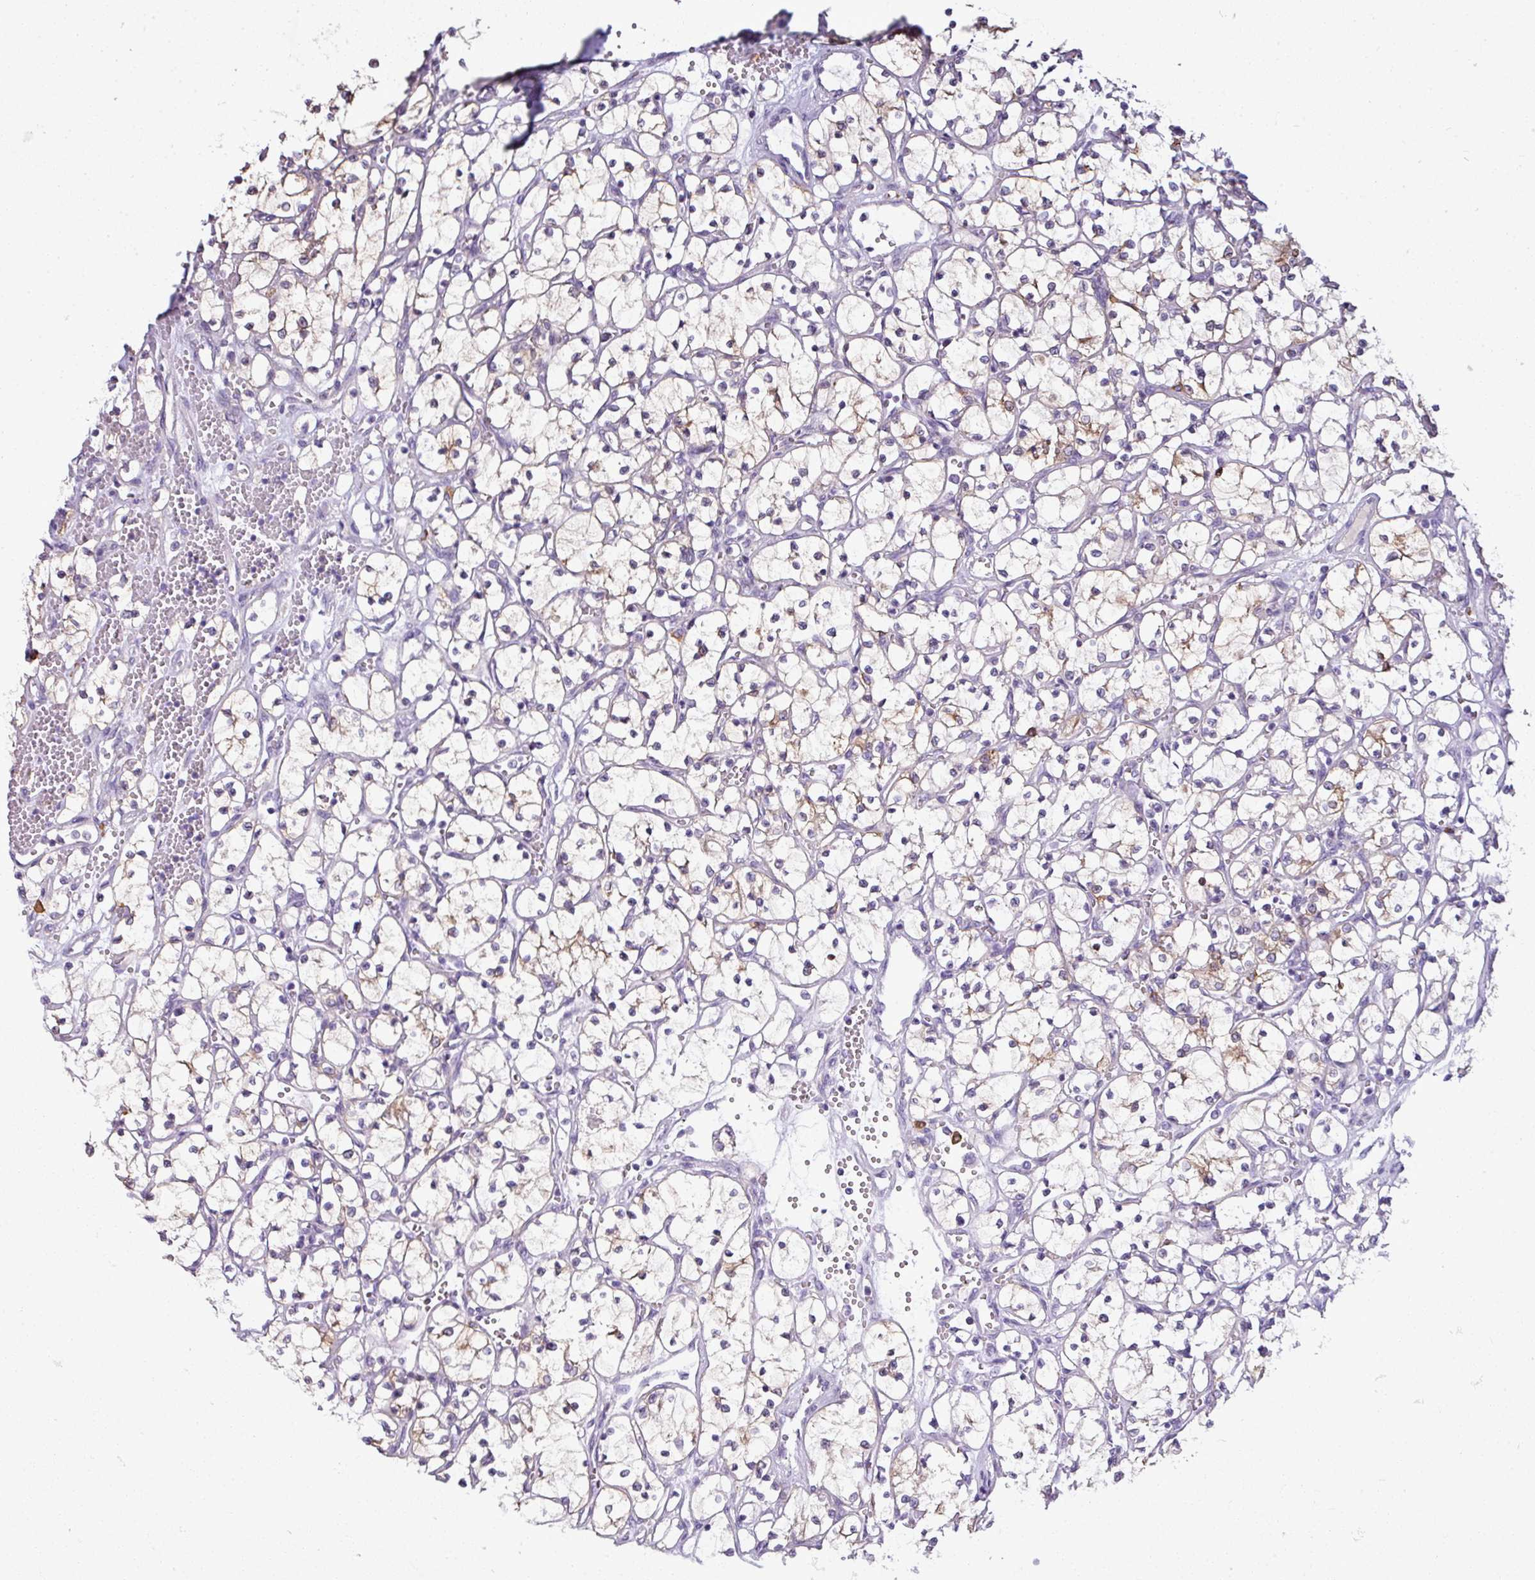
{"staining": {"intensity": "weak", "quantity": "<25%", "location": "cytoplasmic/membranous"}, "tissue": "renal cancer", "cell_type": "Tumor cells", "image_type": "cancer", "snomed": [{"axis": "morphology", "description": "Adenocarcinoma, NOS"}, {"axis": "topography", "description": "Kidney"}], "caption": "The image shows no significant expression in tumor cells of renal cancer.", "gene": "STAT5A", "patient": {"sex": "female", "age": 69}}